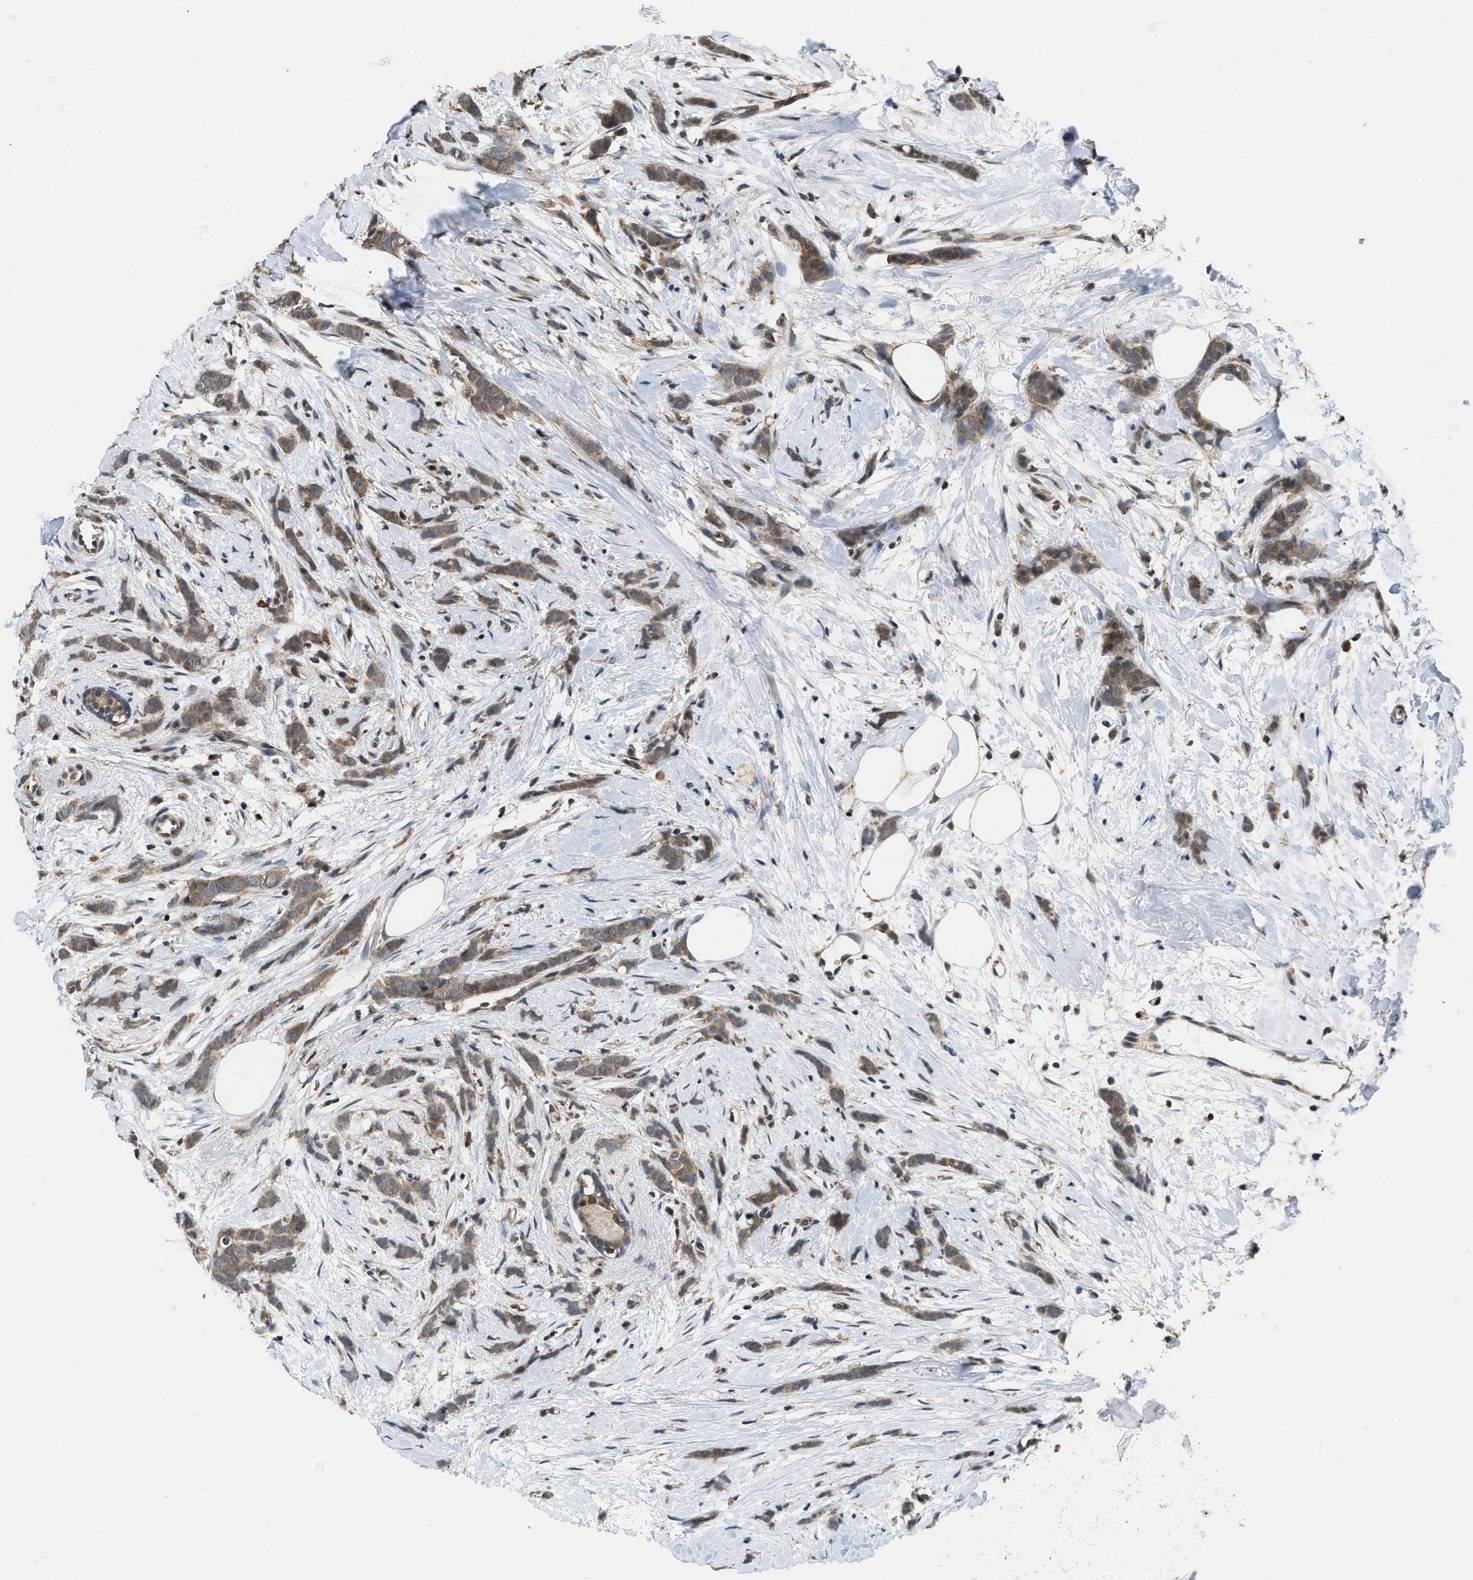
{"staining": {"intensity": "moderate", "quantity": ">75%", "location": "cytoplasmic/membranous"}, "tissue": "breast cancer", "cell_type": "Tumor cells", "image_type": "cancer", "snomed": [{"axis": "morphology", "description": "Lobular carcinoma, in situ"}, {"axis": "morphology", "description": "Lobular carcinoma"}, {"axis": "topography", "description": "Breast"}], "caption": "Lobular carcinoma in situ (breast) stained with immunohistochemistry (IHC) demonstrates moderate cytoplasmic/membranous positivity in about >75% of tumor cells. (DAB (3,3'-diaminobenzidine) = brown stain, brightfield microscopy at high magnification).", "gene": "ATF7IP", "patient": {"sex": "female", "age": 41}}